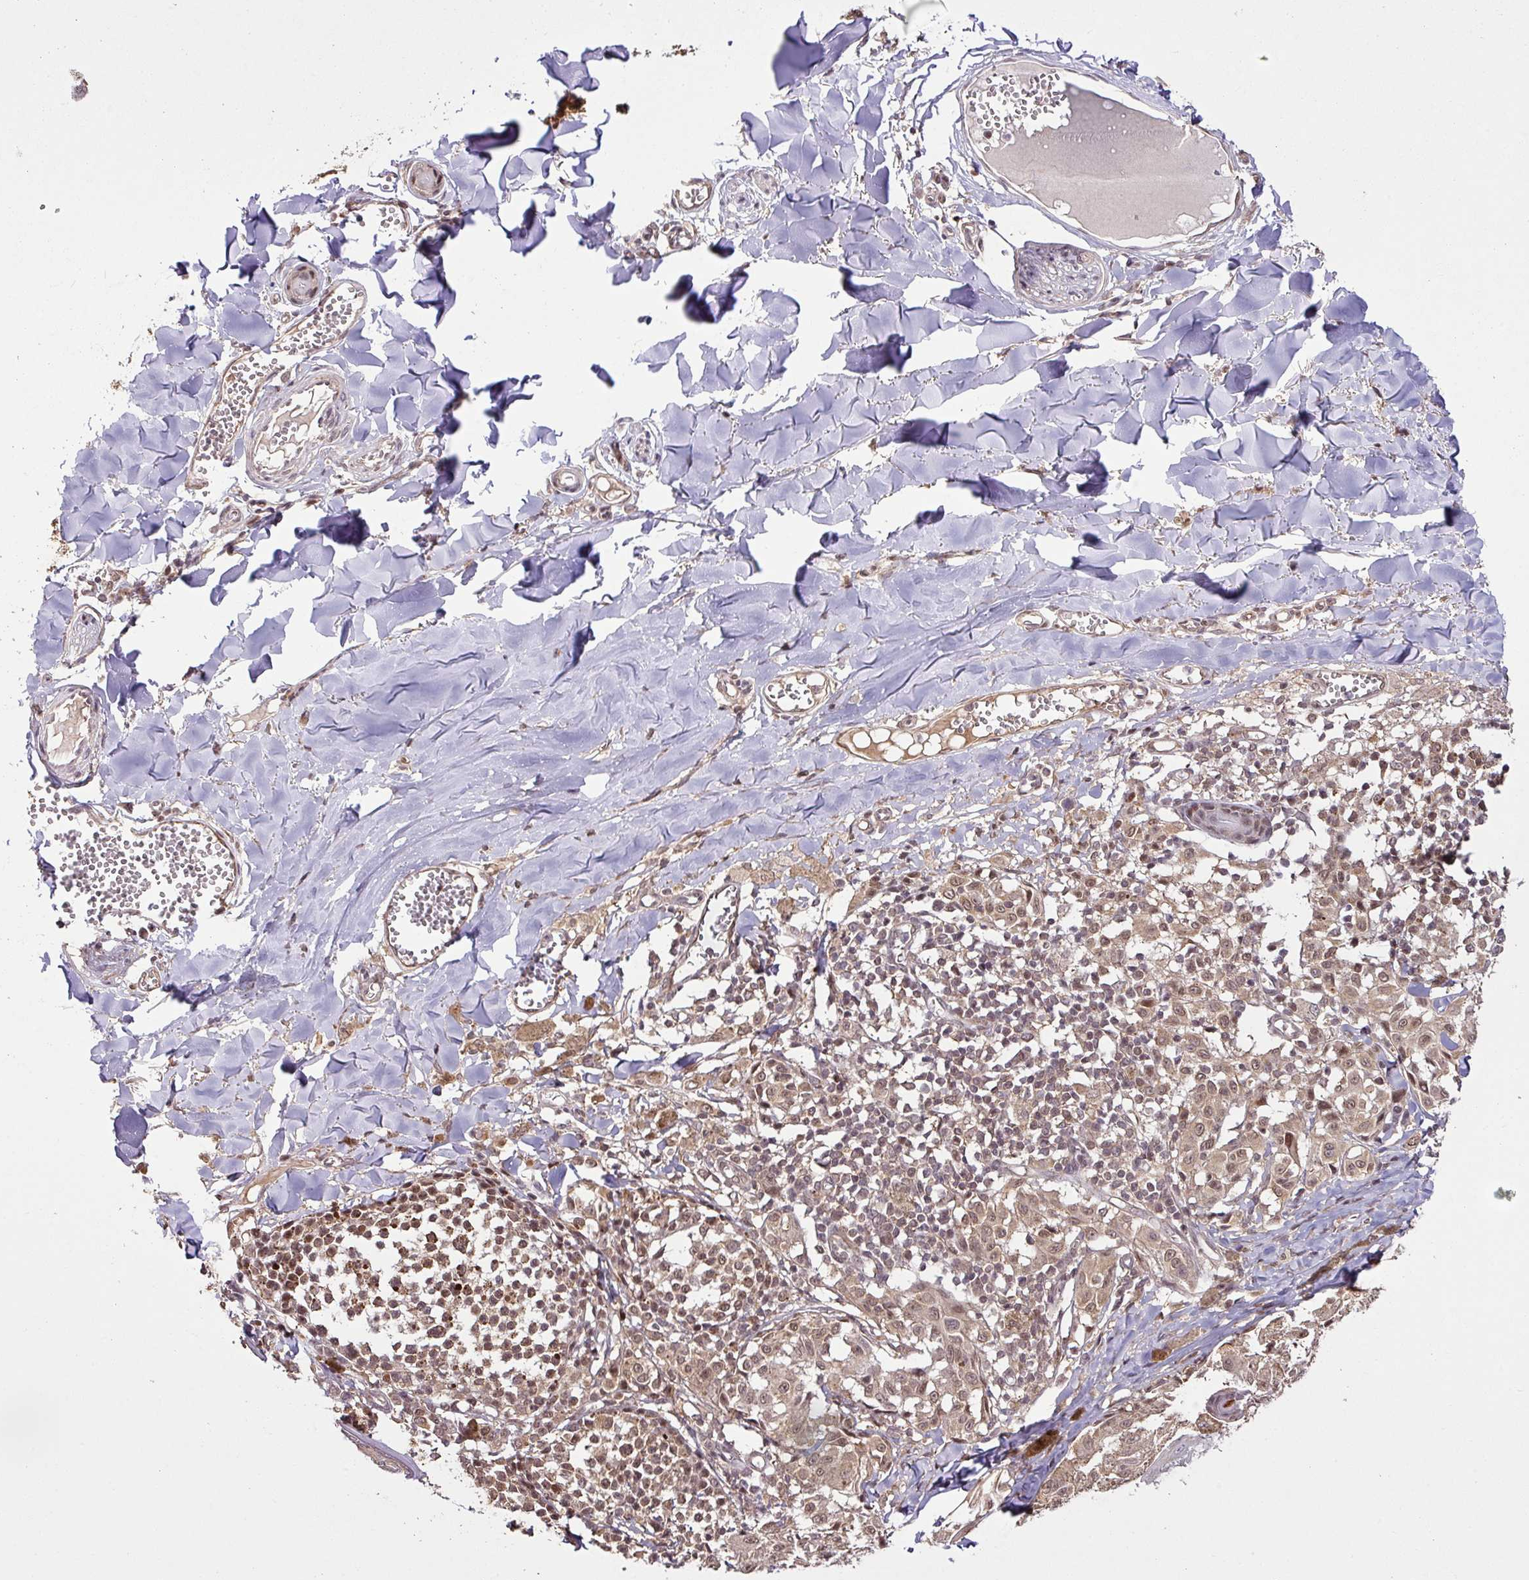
{"staining": {"intensity": "weak", "quantity": ">75%", "location": "cytoplasmic/membranous,nuclear"}, "tissue": "melanoma", "cell_type": "Tumor cells", "image_type": "cancer", "snomed": [{"axis": "morphology", "description": "Malignant melanoma, NOS"}, {"axis": "topography", "description": "Skin"}], "caption": "Immunohistochemical staining of malignant melanoma exhibits low levels of weak cytoplasmic/membranous and nuclear positivity in approximately >75% of tumor cells. Using DAB (3,3'-diaminobenzidine) (brown) and hematoxylin (blue) stains, captured at high magnification using brightfield microscopy.", "gene": "ITPKC", "patient": {"sex": "female", "age": 43}}